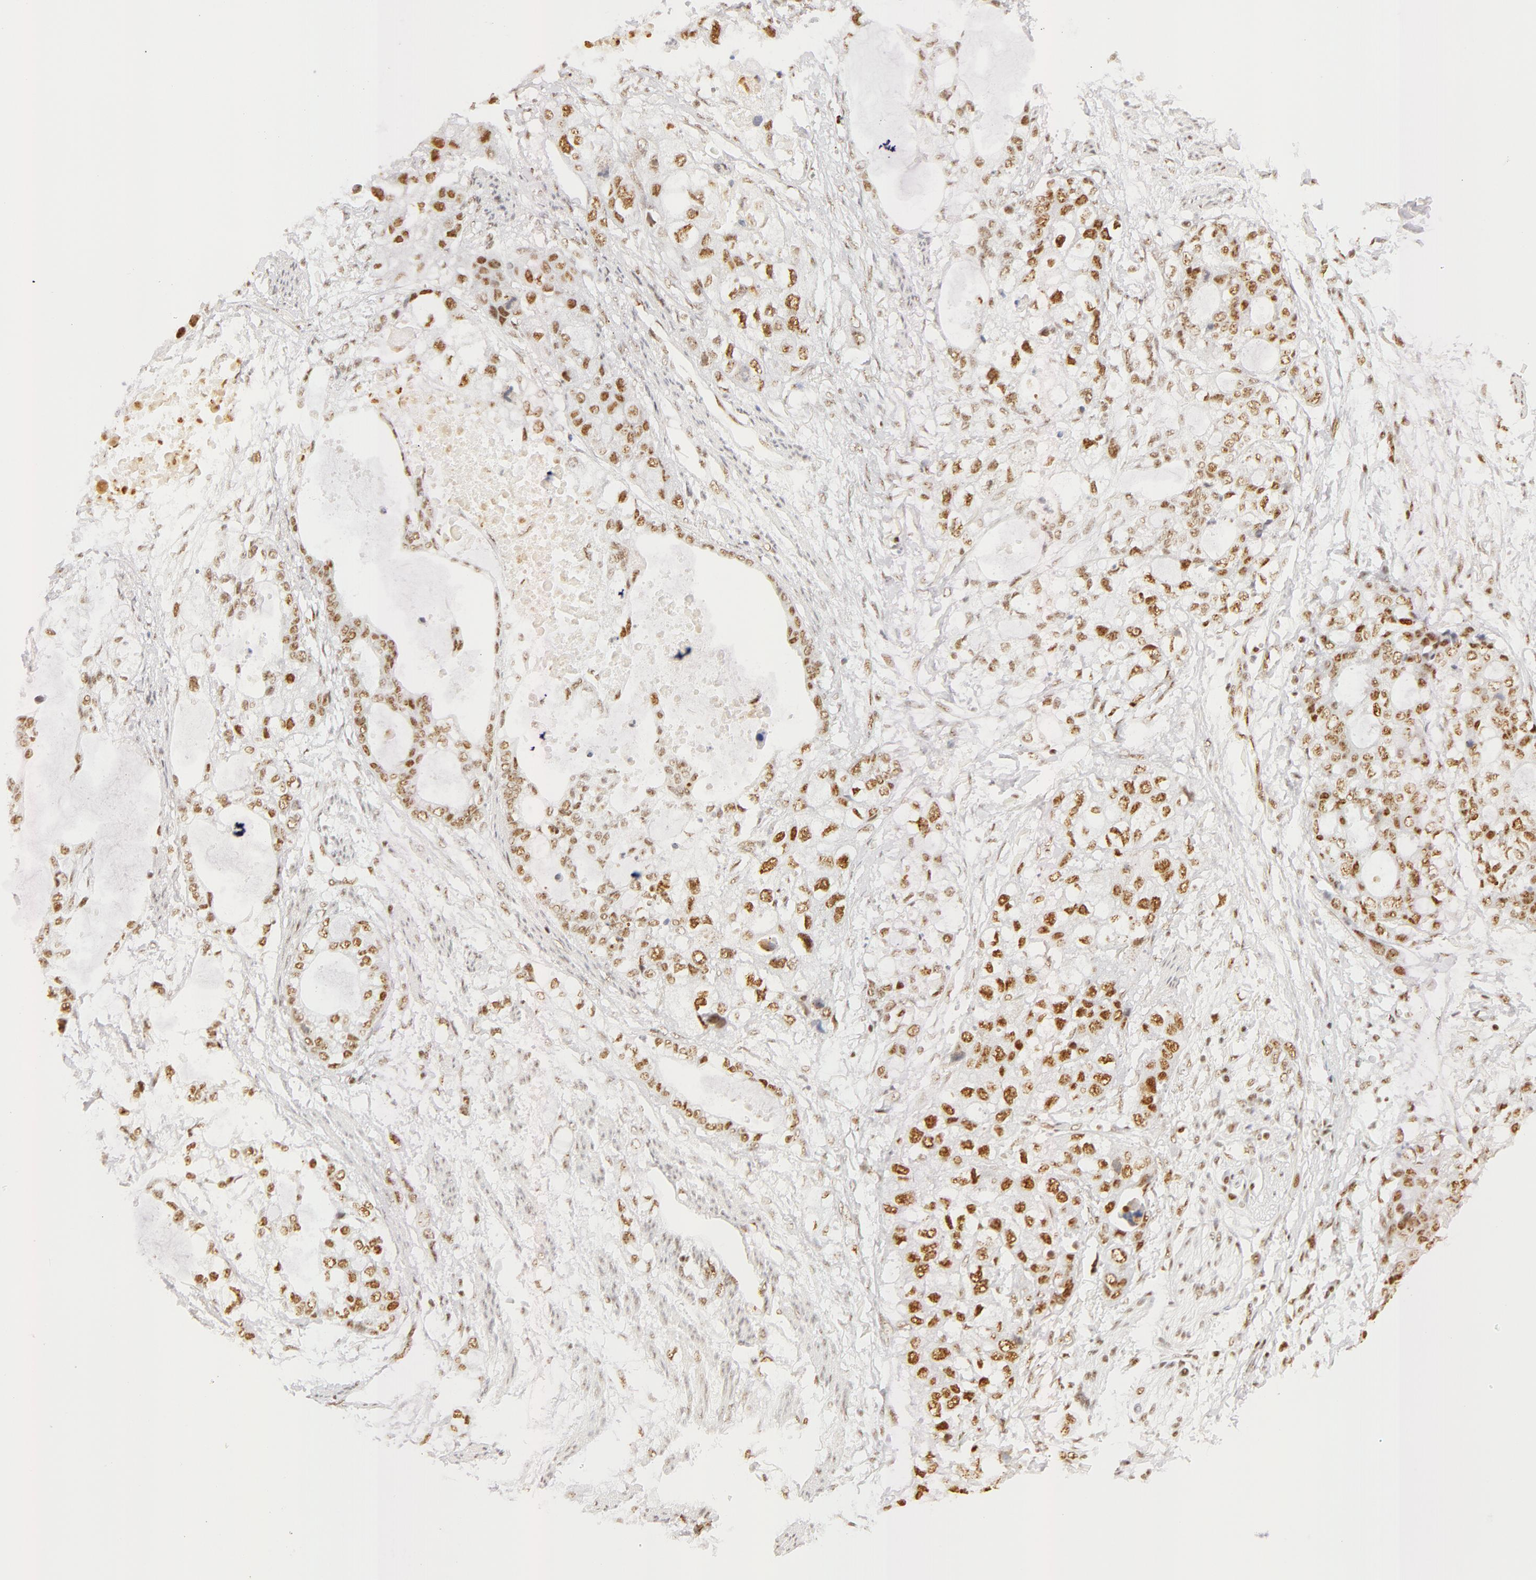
{"staining": {"intensity": "moderate", "quantity": ">75%", "location": "nuclear"}, "tissue": "stomach cancer", "cell_type": "Tumor cells", "image_type": "cancer", "snomed": [{"axis": "morphology", "description": "Adenocarcinoma, NOS"}, {"axis": "topography", "description": "Stomach, upper"}], "caption": "There is medium levels of moderate nuclear staining in tumor cells of stomach cancer, as demonstrated by immunohistochemical staining (brown color).", "gene": "RBM39", "patient": {"sex": "female", "age": 52}}